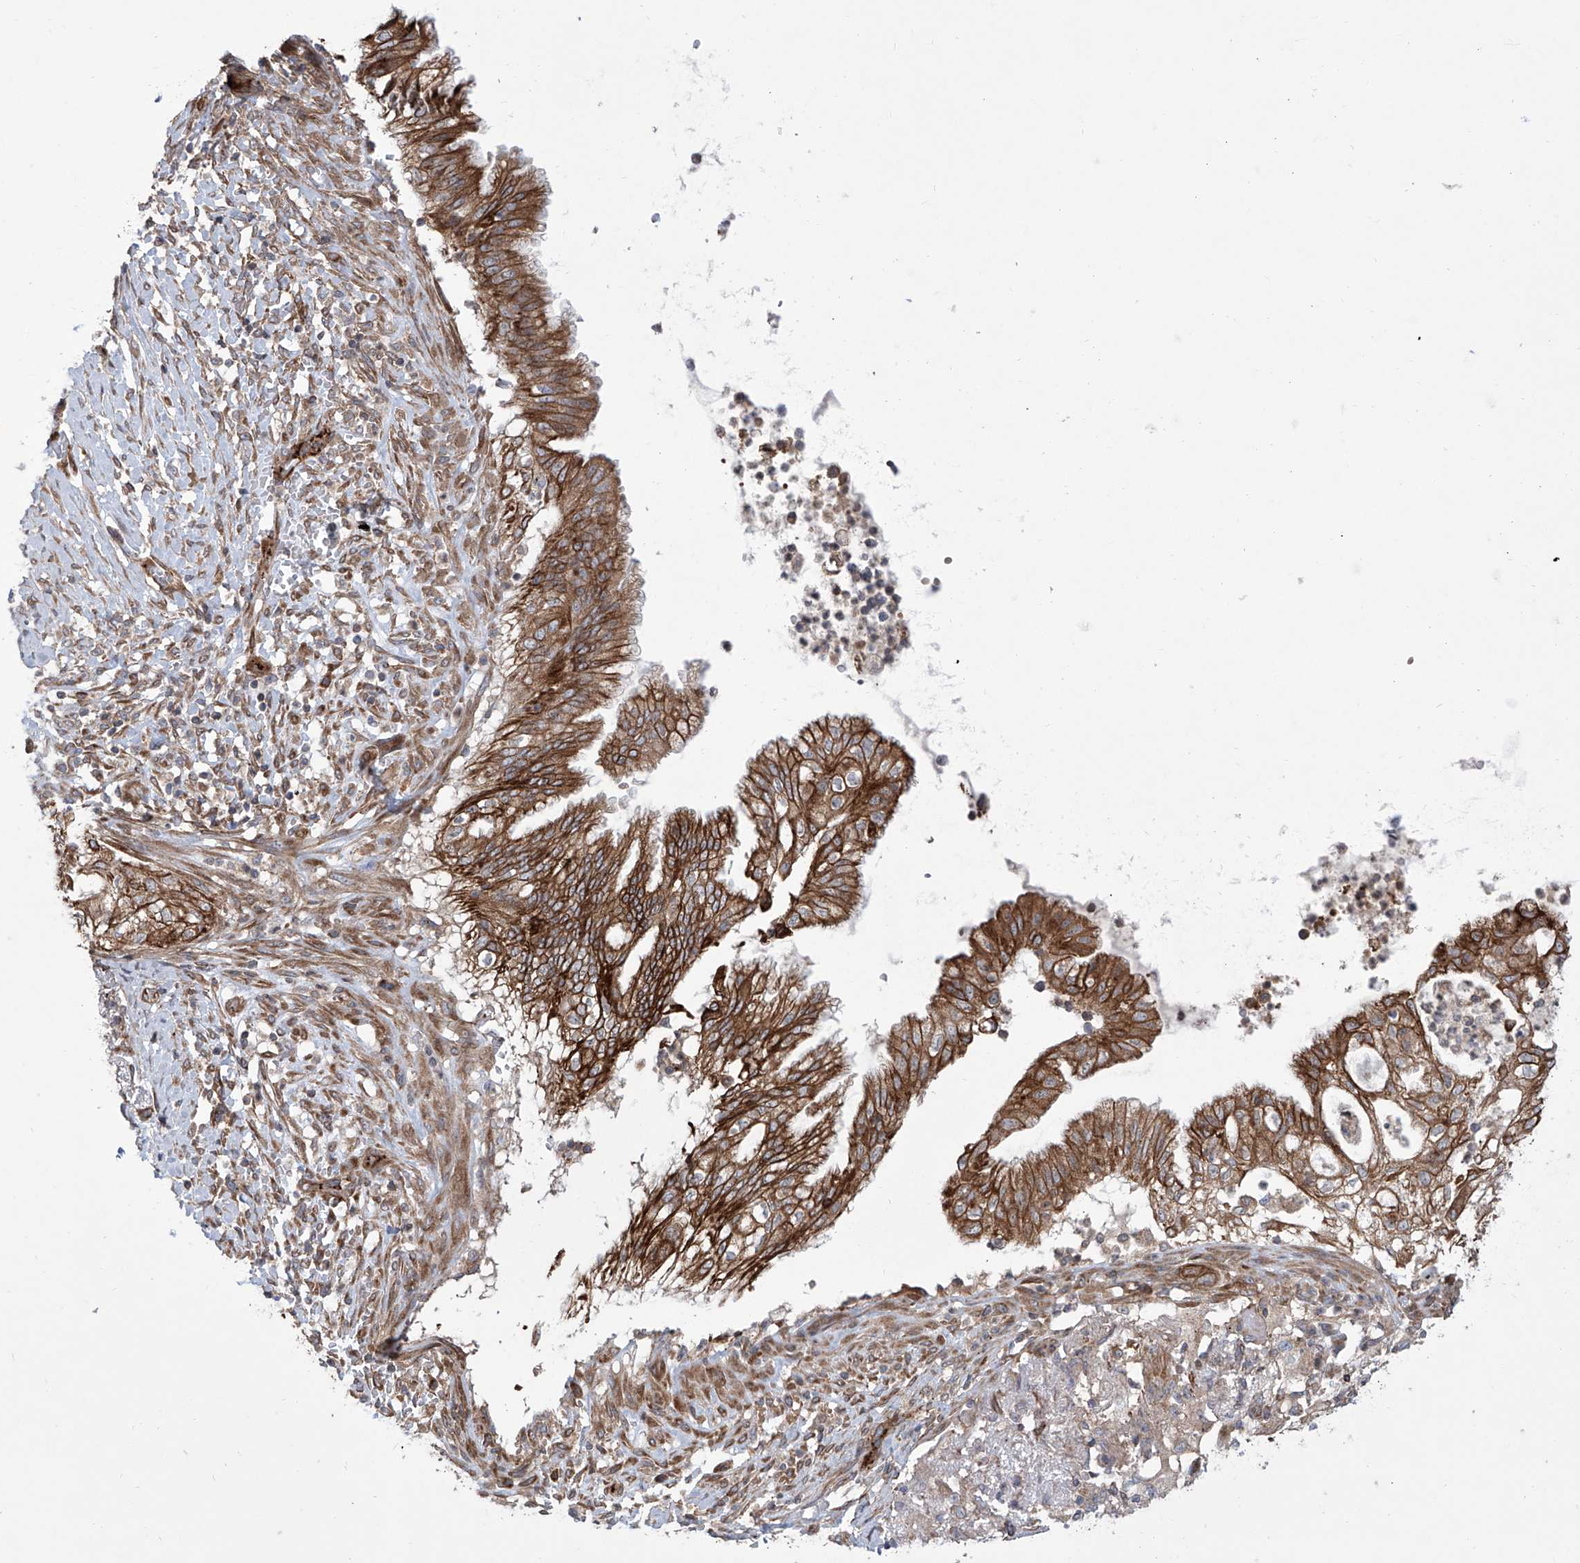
{"staining": {"intensity": "strong", "quantity": ">75%", "location": "cytoplasmic/membranous"}, "tissue": "lung cancer", "cell_type": "Tumor cells", "image_type": "cancer", "snomed": [{"axis": "morphology", "description": "Adenocarcinoma, NOS"}, {"axis": "topography", "description": "Lung"}], "caption": "A brown stain labels strong cytoplasmic/membranous positivity of a protein in adenocarcinoma (lung) tumor cells. The staining was performed using DAB, with brown indicating positive protein expression. Nuclei are stained blue with hematoxylin.", "gene": "APAF1", "patient": {"sex": "female", "age": 70}}